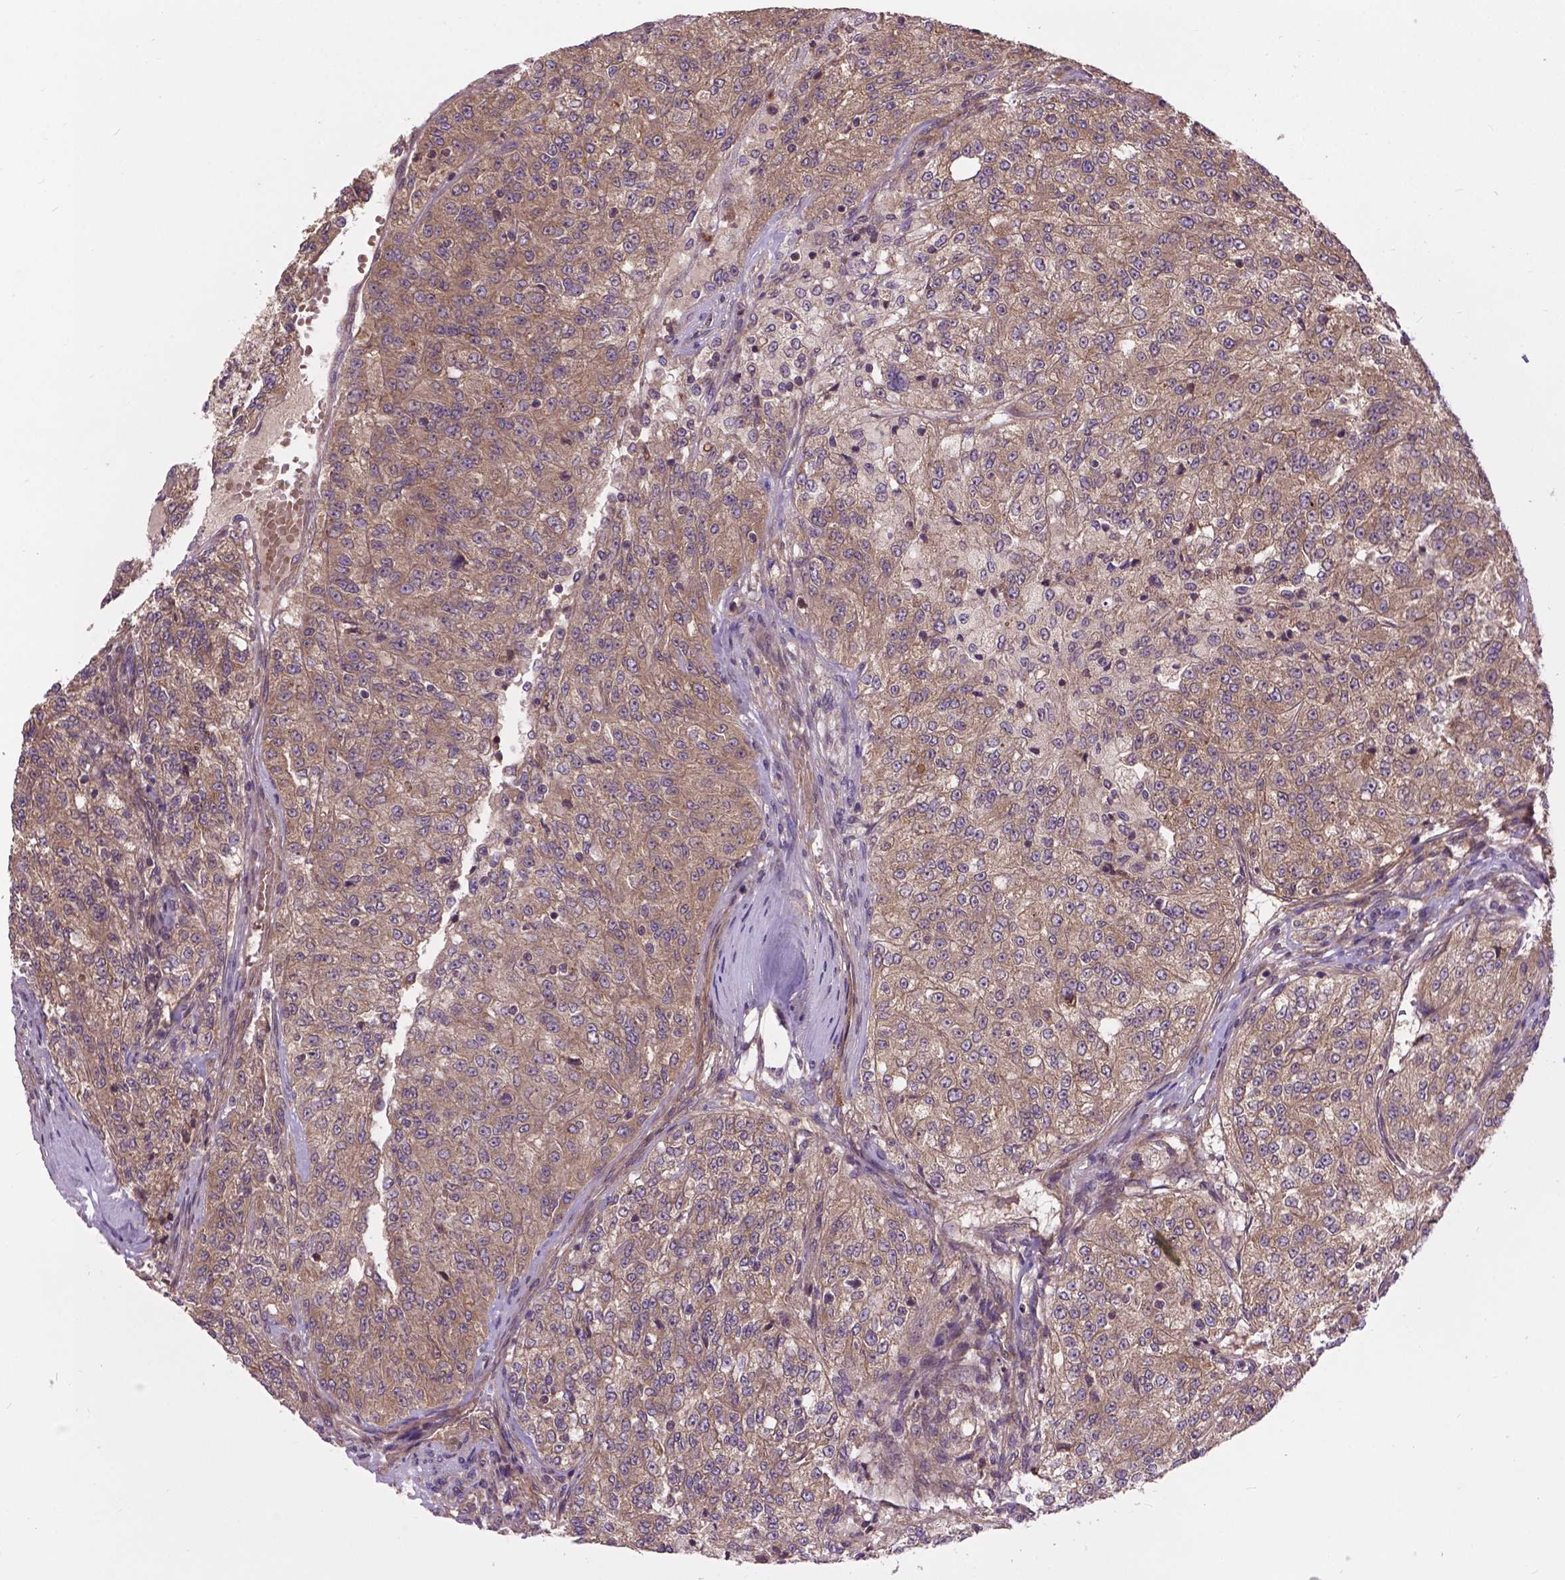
{"staining": {"intensity": "moderate", "quantity": ">75%", "location": "cytoplasmic/membranous"}, "tissue": "renal cancer", "cell_type": "Tumor cells", "image_type": "cancer", "snomed": [{"axis": "morphology", "description": "Adenocarcinoma, NOS"}, {"axis": "topography", "description": "Kidney"}], "caption": "Protein analysis of renal cancer tissue shows moderate cytoplasmic/membranous positivity in approximately >75% of tumor cells.", "gene": "ZNF616", "patient": {"sex": "female", "age": 63}}